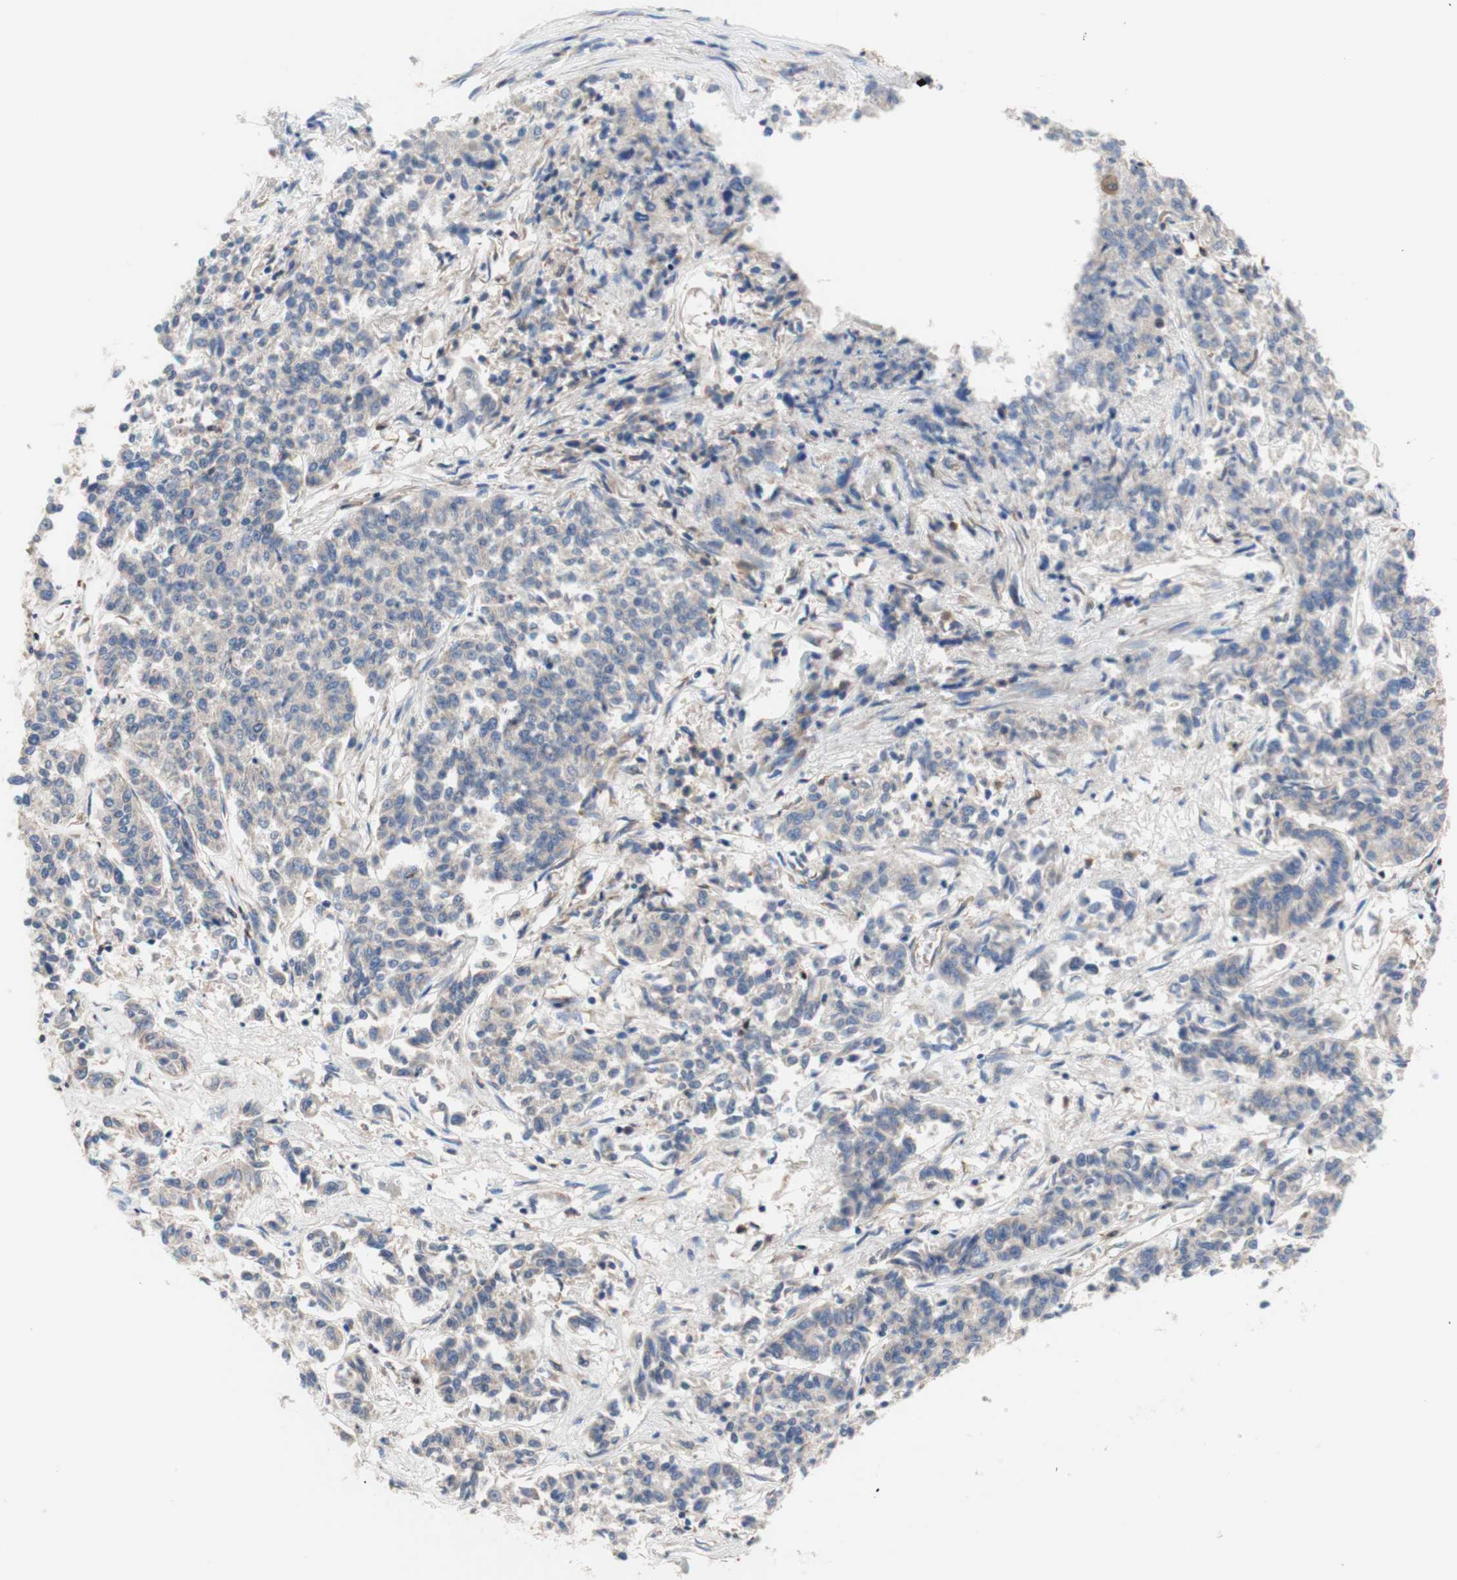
{"staining": {"intensity": "negative", "quantity": "none", "location": "none"}, "tissue": "lung cancer", "cell_type": "Tumor cells", "image_type": "cancer", "snomed": [{"axis": "morphology", "description": "Adenocarcinoma, NOS"}, {"axis": "topography", "description": "Lung"}], "caption": "An immunohistochemistry image of lung adenocarcinoma is shown. There is no staining in tumor cells of lung adenocarcinoma.", "gene": "FMR1", "patient": {"sex": "male", "age": 84}}